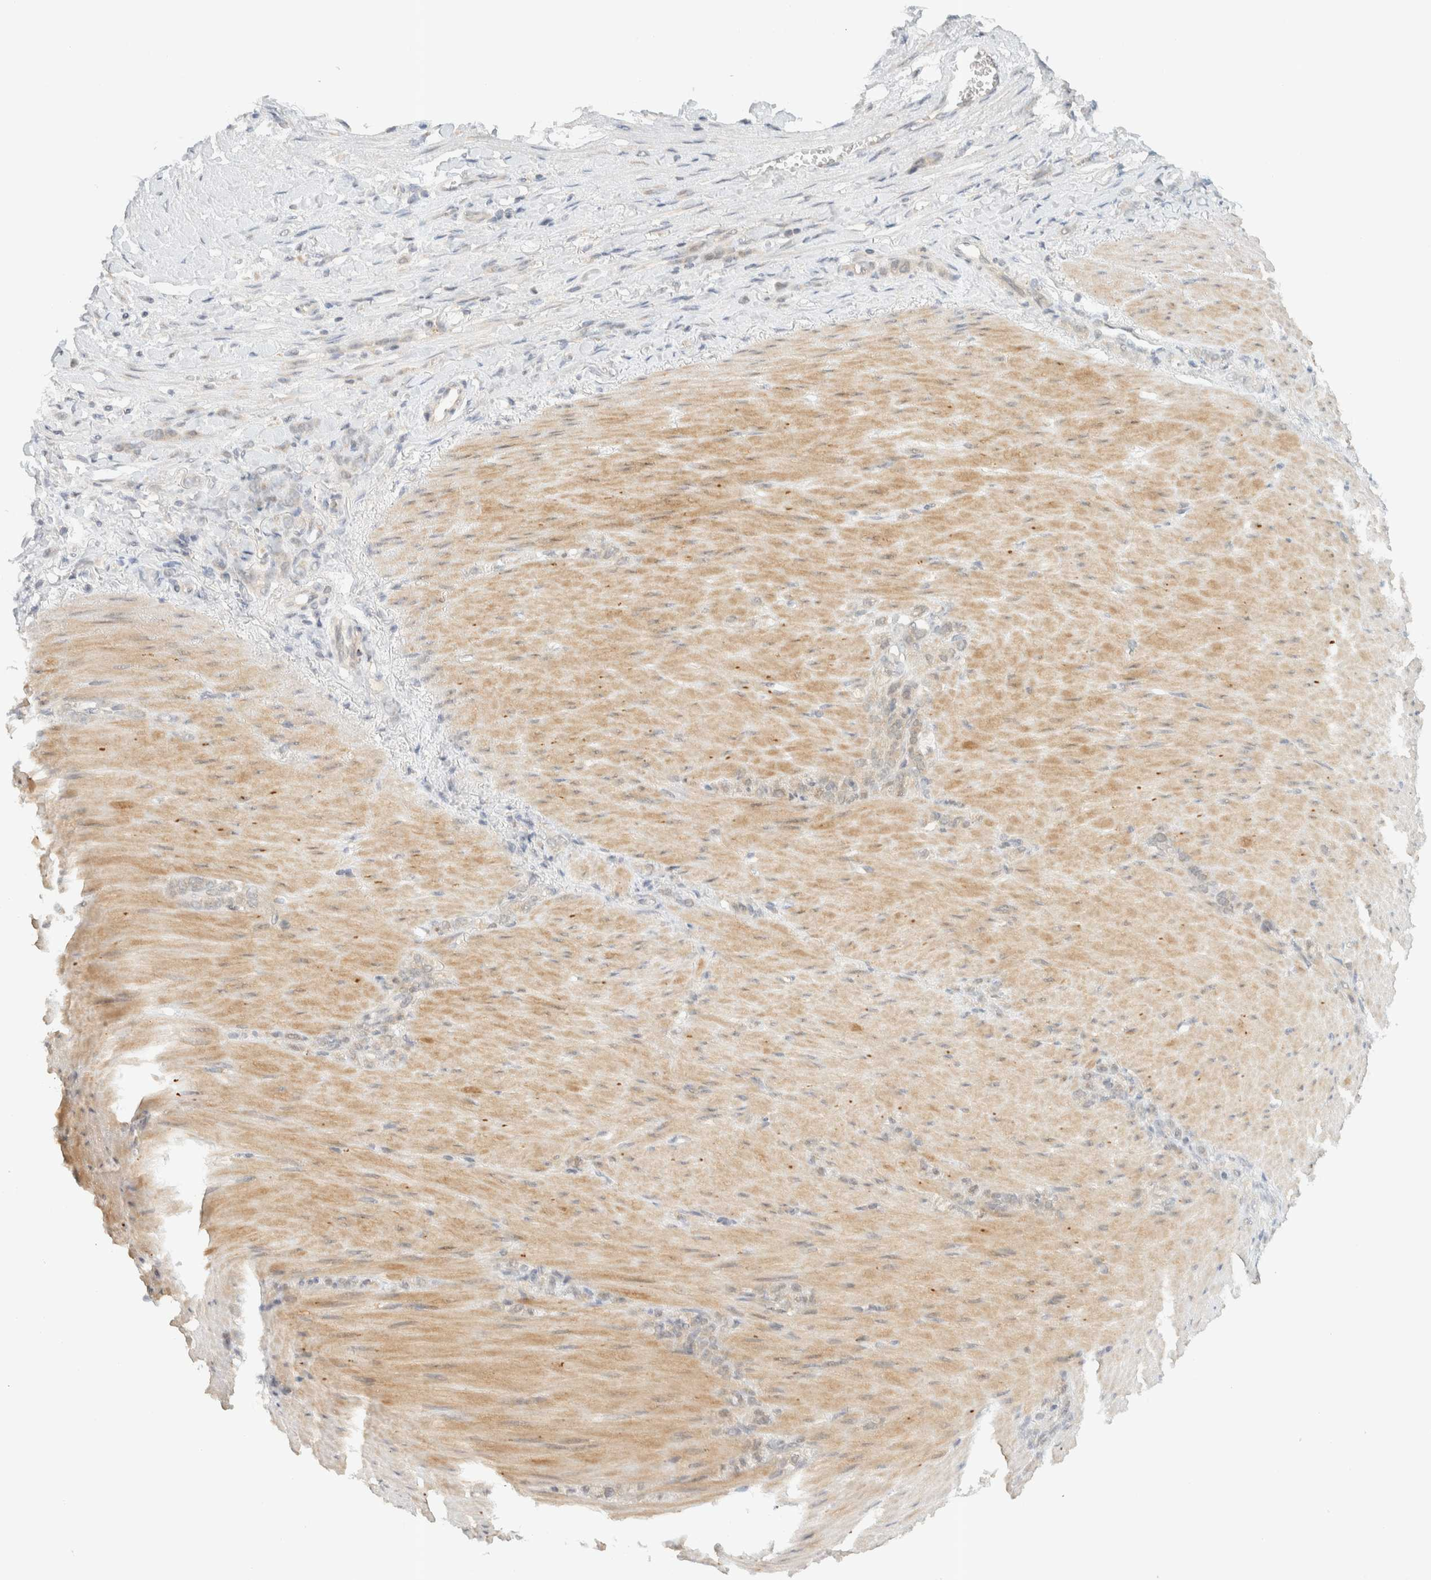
{"staining": {"intensity": "negative", "quantity": "none", "location": "none"}, "tissue": "stomach cancer", "cell_type": "Tumor cells", "image_type": "cancer", "snomed": [{"axis": "morphology", "description": "Normal tissue, NOS"}, {"axis": "morphology", "description": "Adenocarcinoma, NOS"}, {"axis": "topography", "description": "Stomach"}], "caption": "The immunohistochemistry (IHC) micrograph has no significant staining in tumor cells of stomach cancer (adenocarcinoma) tissue.", "gene": "KIFAP3", "patient": {"sex": "male", "age": 82}}